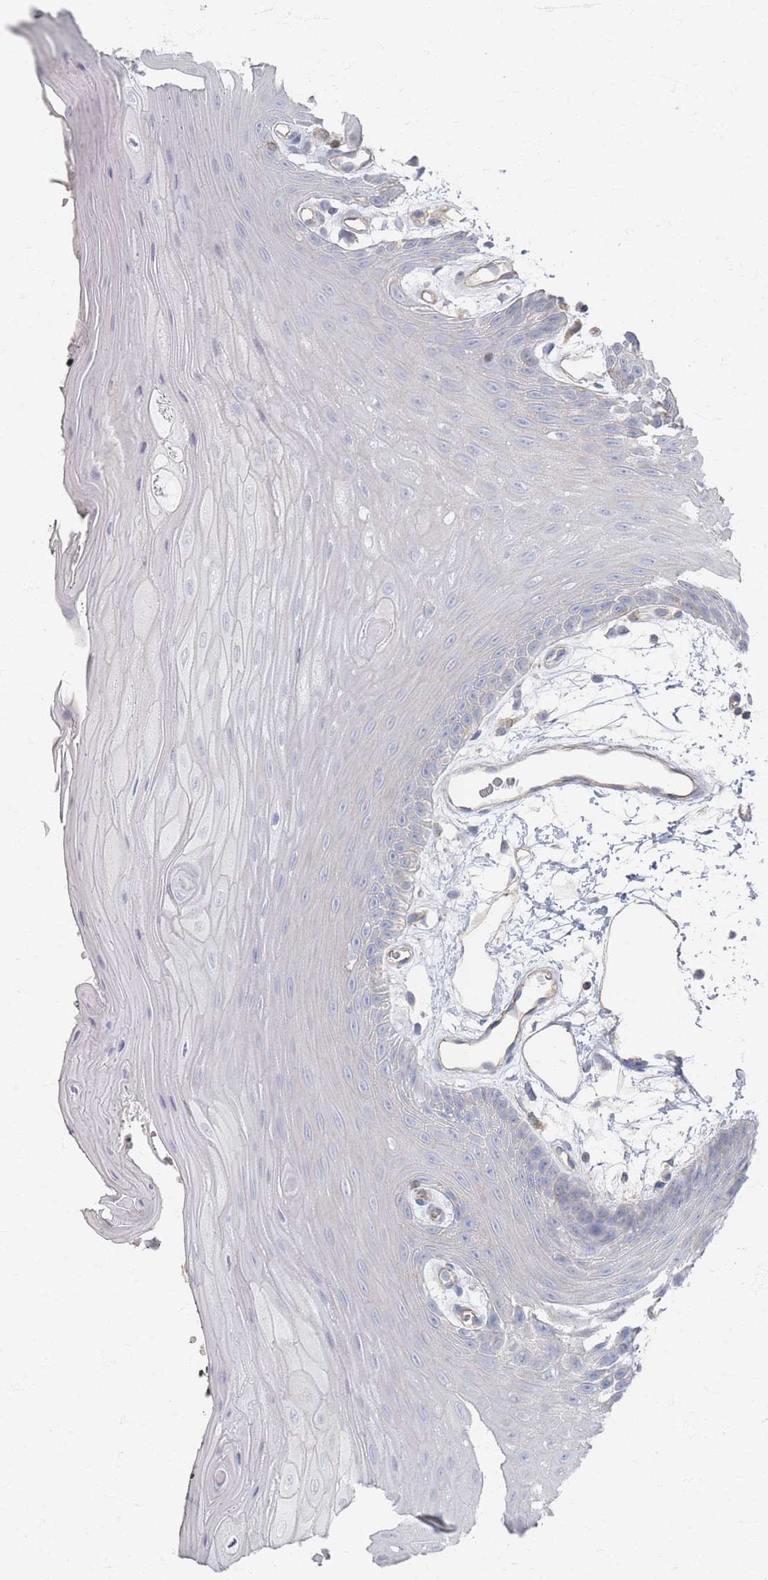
{"staining": {"intensity": "negative", "quantity": "none", "location": "none"}, "tissue": "oral mucosa", "cell_type": "Squamous epithelial cells", "image_type": "normal", "snomed": [{"axis": "morphology", "description": "Normal tissue, NOS"}, {"axis": "topography", "description": "Oral tissue"}, {"axis": "topography", "description": "Tounge, NOS"}], "caption": "DAB immunohistochemical staining of benign human oral mucosa displays no significant positivity in squamous epithelial cells. The staining was performed using DAB to visualize the protein expression in brown, while the nuclei were stained in blue with hematoxylin (Magnification: 20x).", "gene": "GNB1", "patient": {"sex": "female", "age": 59}}